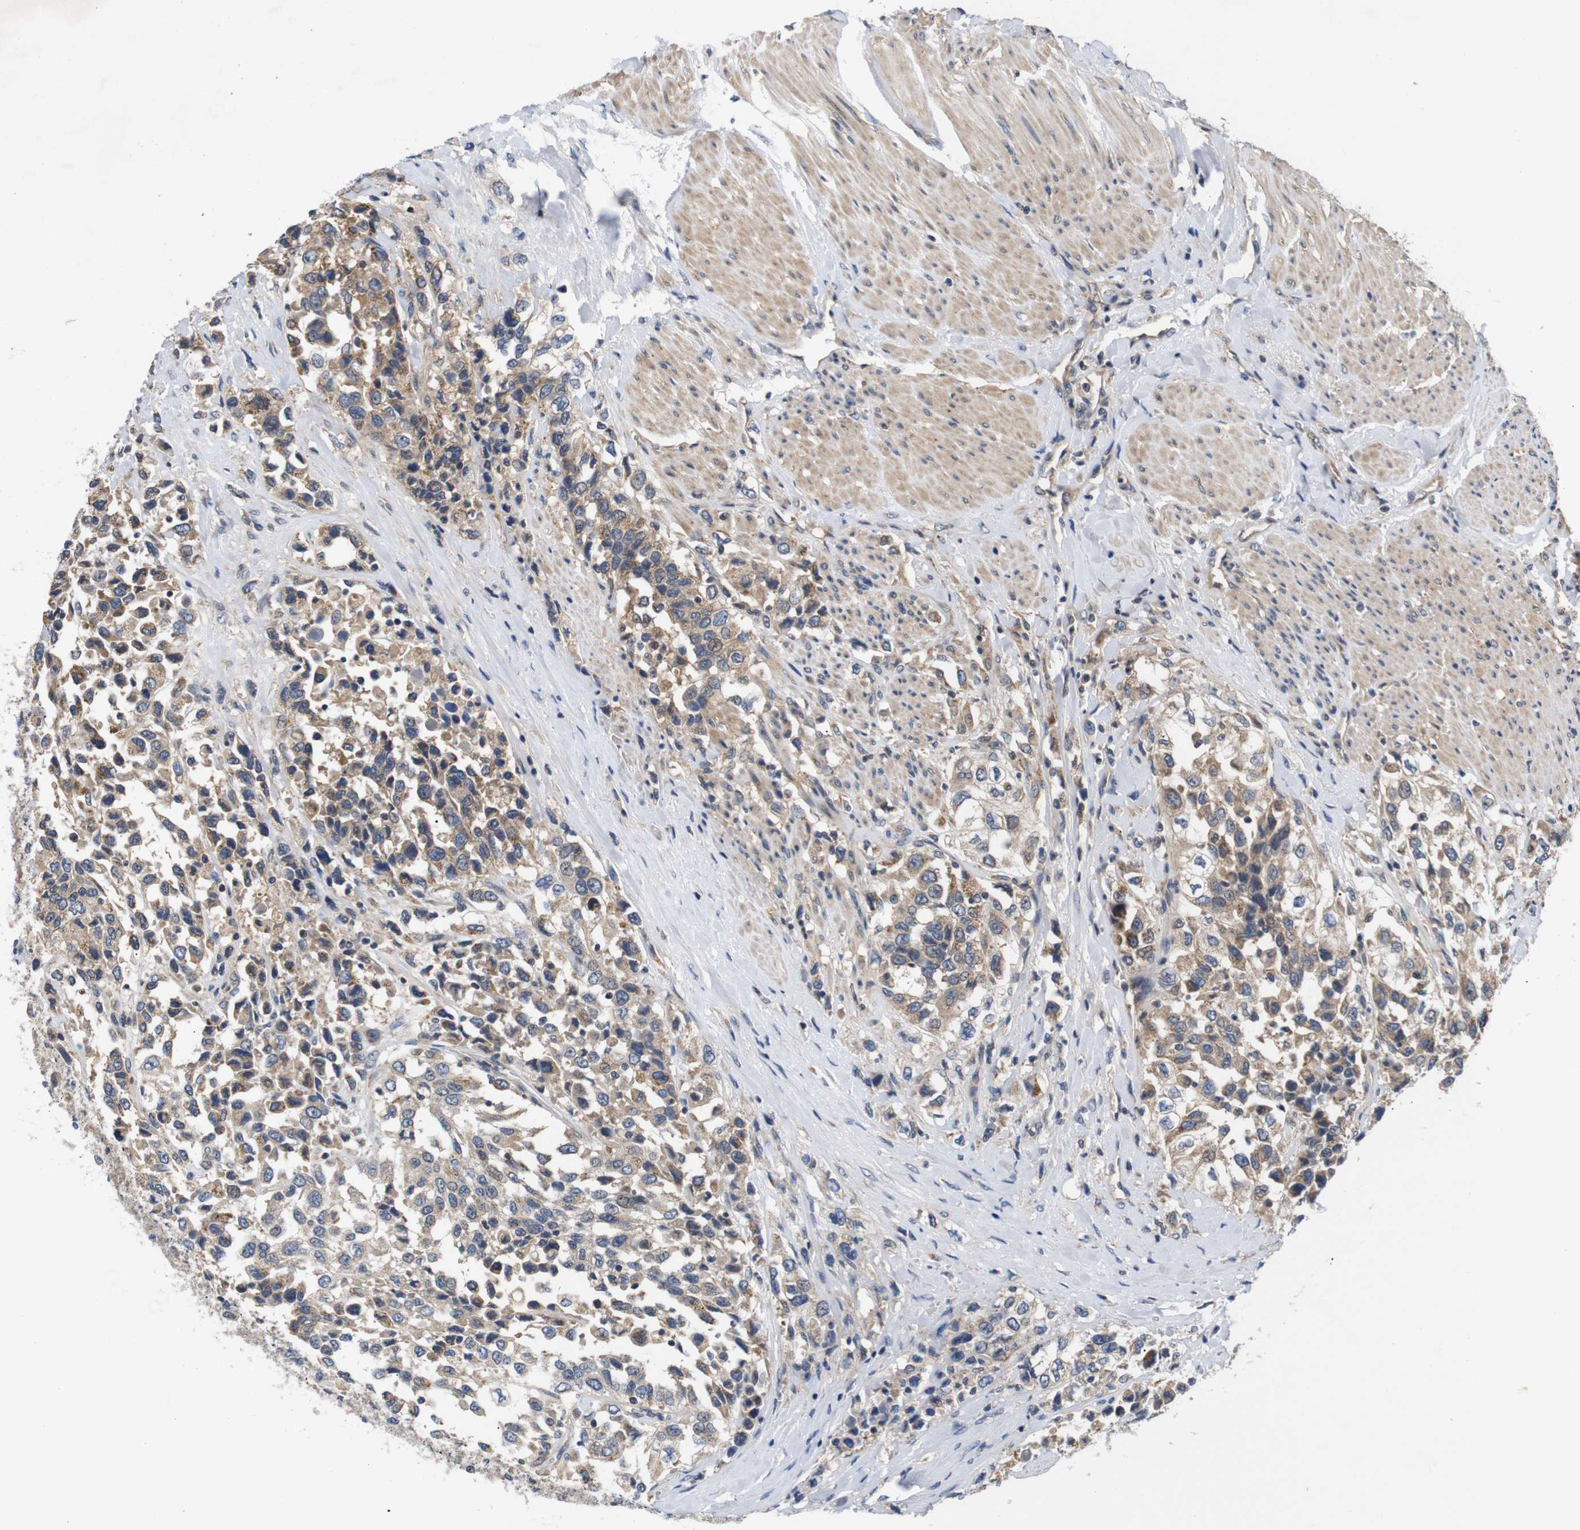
{"staining": {"intensity": "moderate", "quantity": ">75%", "location": "cytoplasmic/membranous"}, "tissue": "urothelial cancer", "cell_type": "Tumor cells", "image_type": "cancer", "snomed": [{"axis": "morphology", "description": "Urothelial carcinoma, High grade"}, {"axis": "topography", "description": "Urinary bladder"}], "caption": "Urothelial carcinoma (high-grade) tissue reveals moderate cytoplasmic/membranous staining in about >75% of tumor cells", "gene": "RIPK1", "patient": {"sex": "female", "age": 80}}